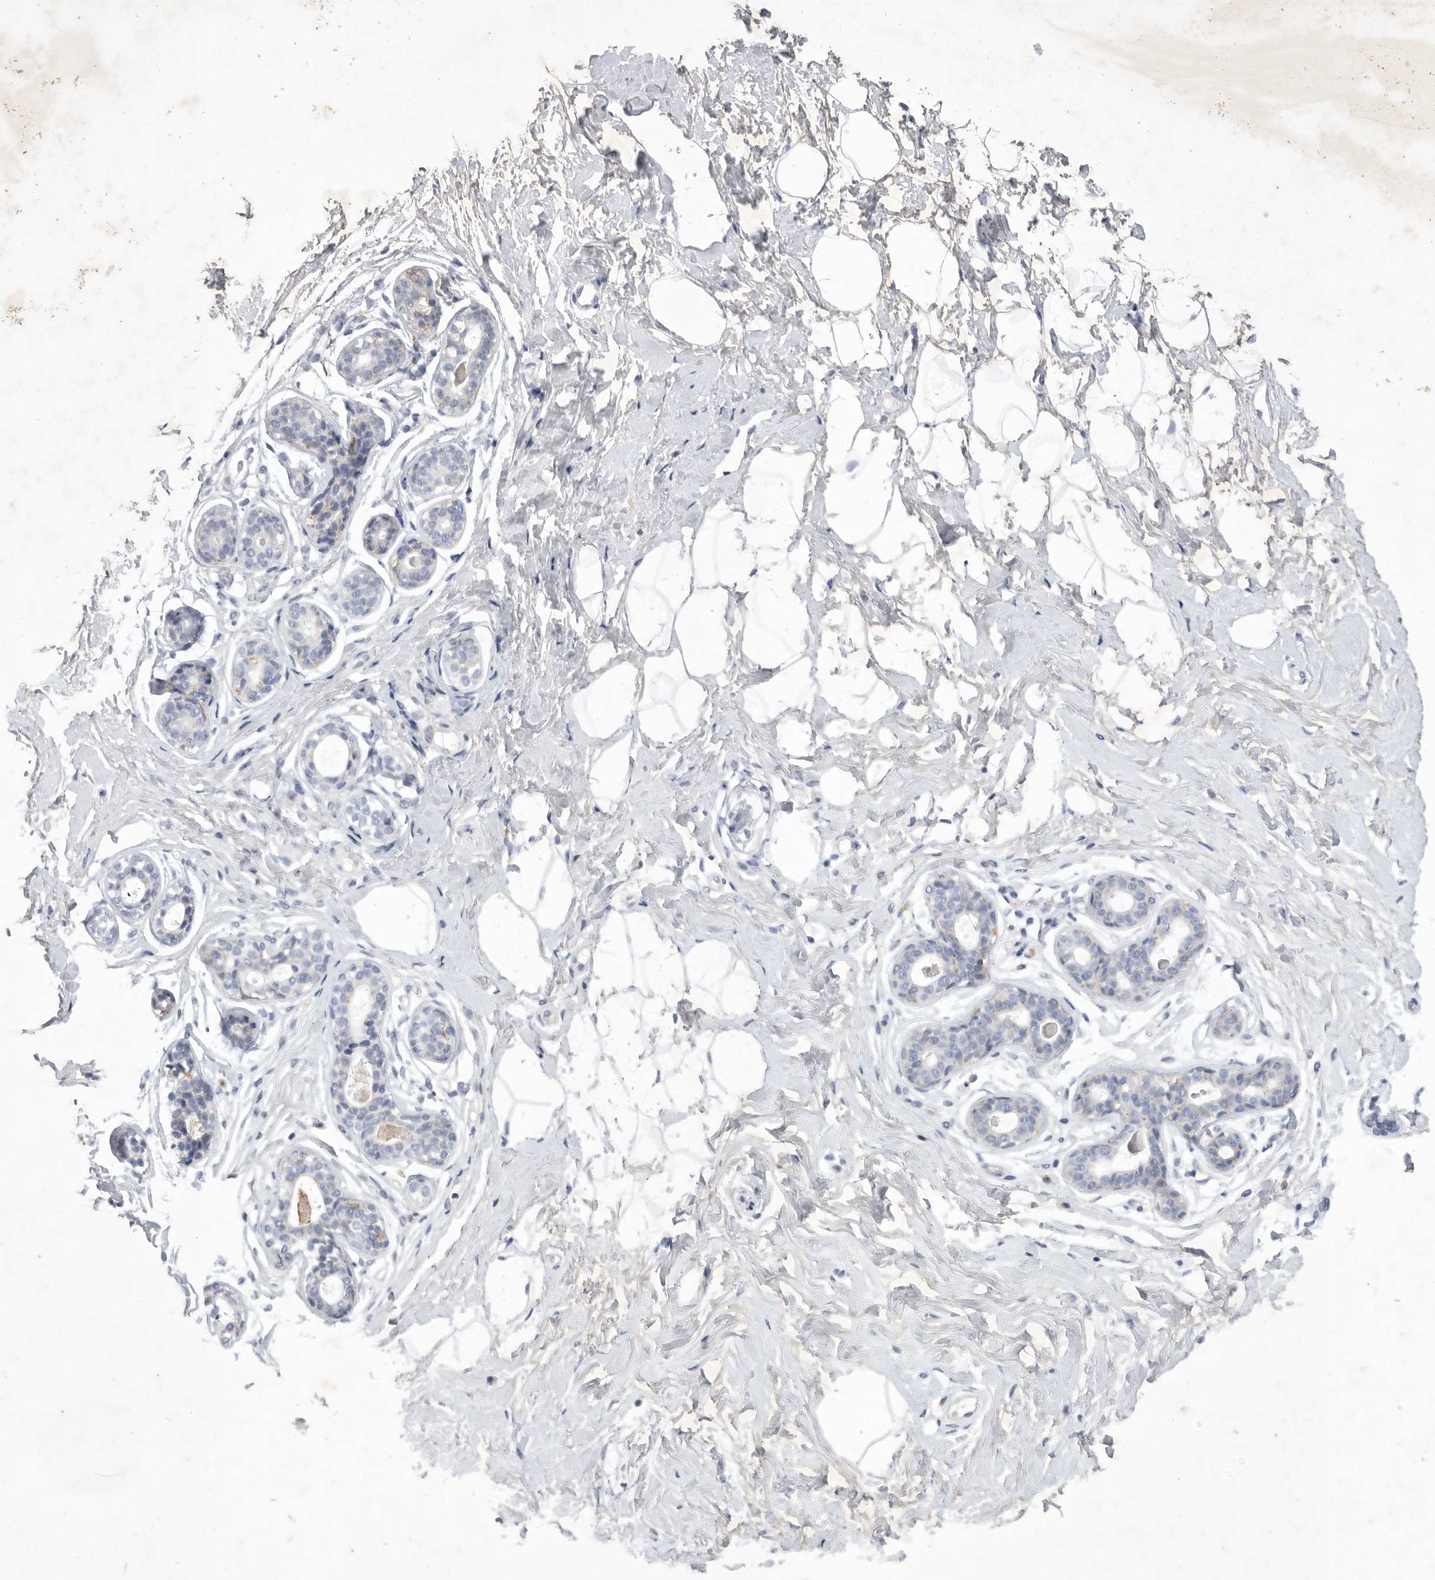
{"staining": {"intensity": "negative", "quantity": "none", "location": "none"}, "tissue": "breast", "cell_type": "Adipocytes", "image_type": "normal", "snomed": [{"axis": "morphology", "description": "Normal tissue, NOS"}, {"axis": "morphology", "description": "Adenoma, NOS"}, {"axis": "topography", "description": "Breast"}], "caption": "This is a image of IHC staining of unremarkable breast, which shows no positivity in adipocytes.", "gene": "SIGLEC10", "patient": {"sex": "female", "age": 23}}